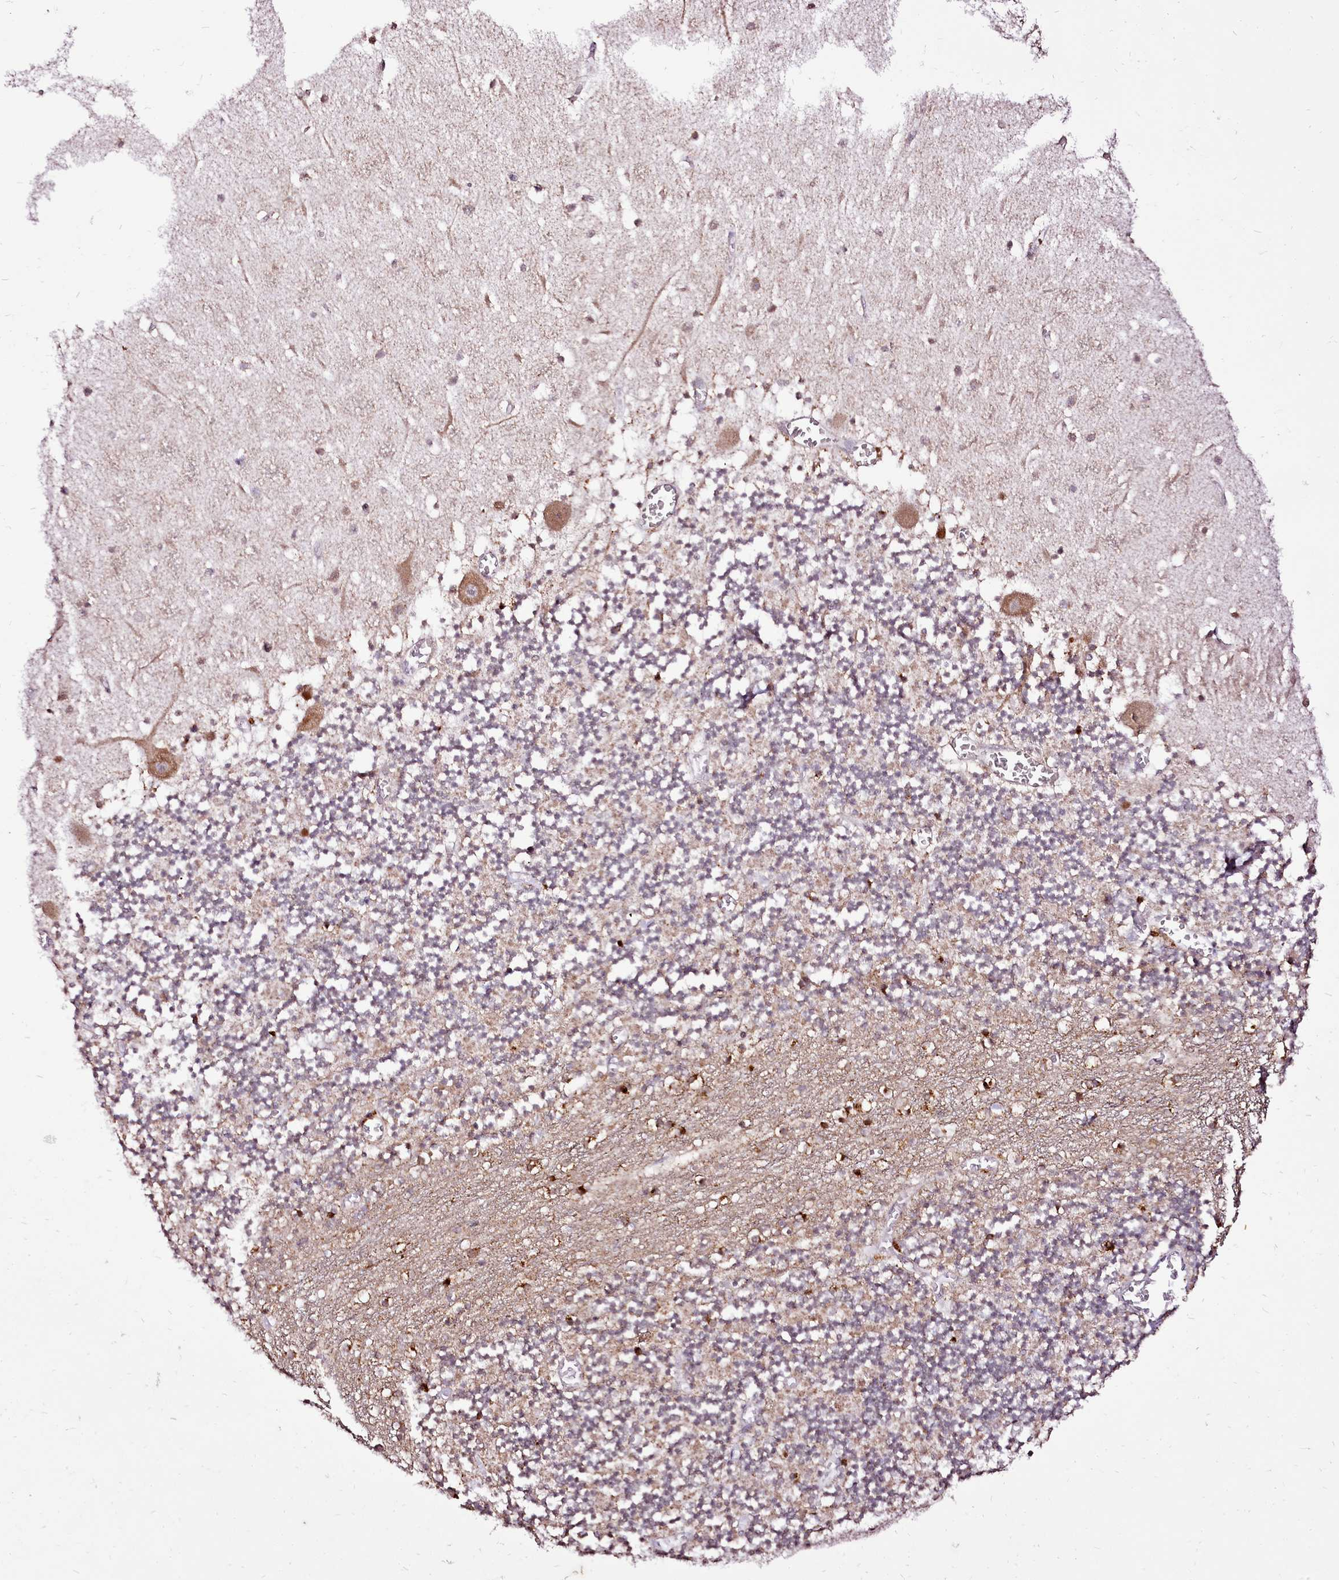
{"staining": {"intensity": "moderate", "quantity": "25%-75%", "location": "cytoplasmic/membranous,nuclear"}, "tissue": "cerebellum", "cell_type": "Cells in granular layer", "image_type": "normal", "snomed": [{"axis": "morphology", "description": "Normal tissue, NOS"}, {"axis": "topography", "description": "Cerebellum"}], "caption": "Immunohistochemical staining of benign cerebellum displays medium levels of moderate cytoplasmic/membranous,nuclear staining in about 25%-75% of cells in granular layer.", "gene": "EDIL3", "patient": {"sex": "female", "age": 28}}